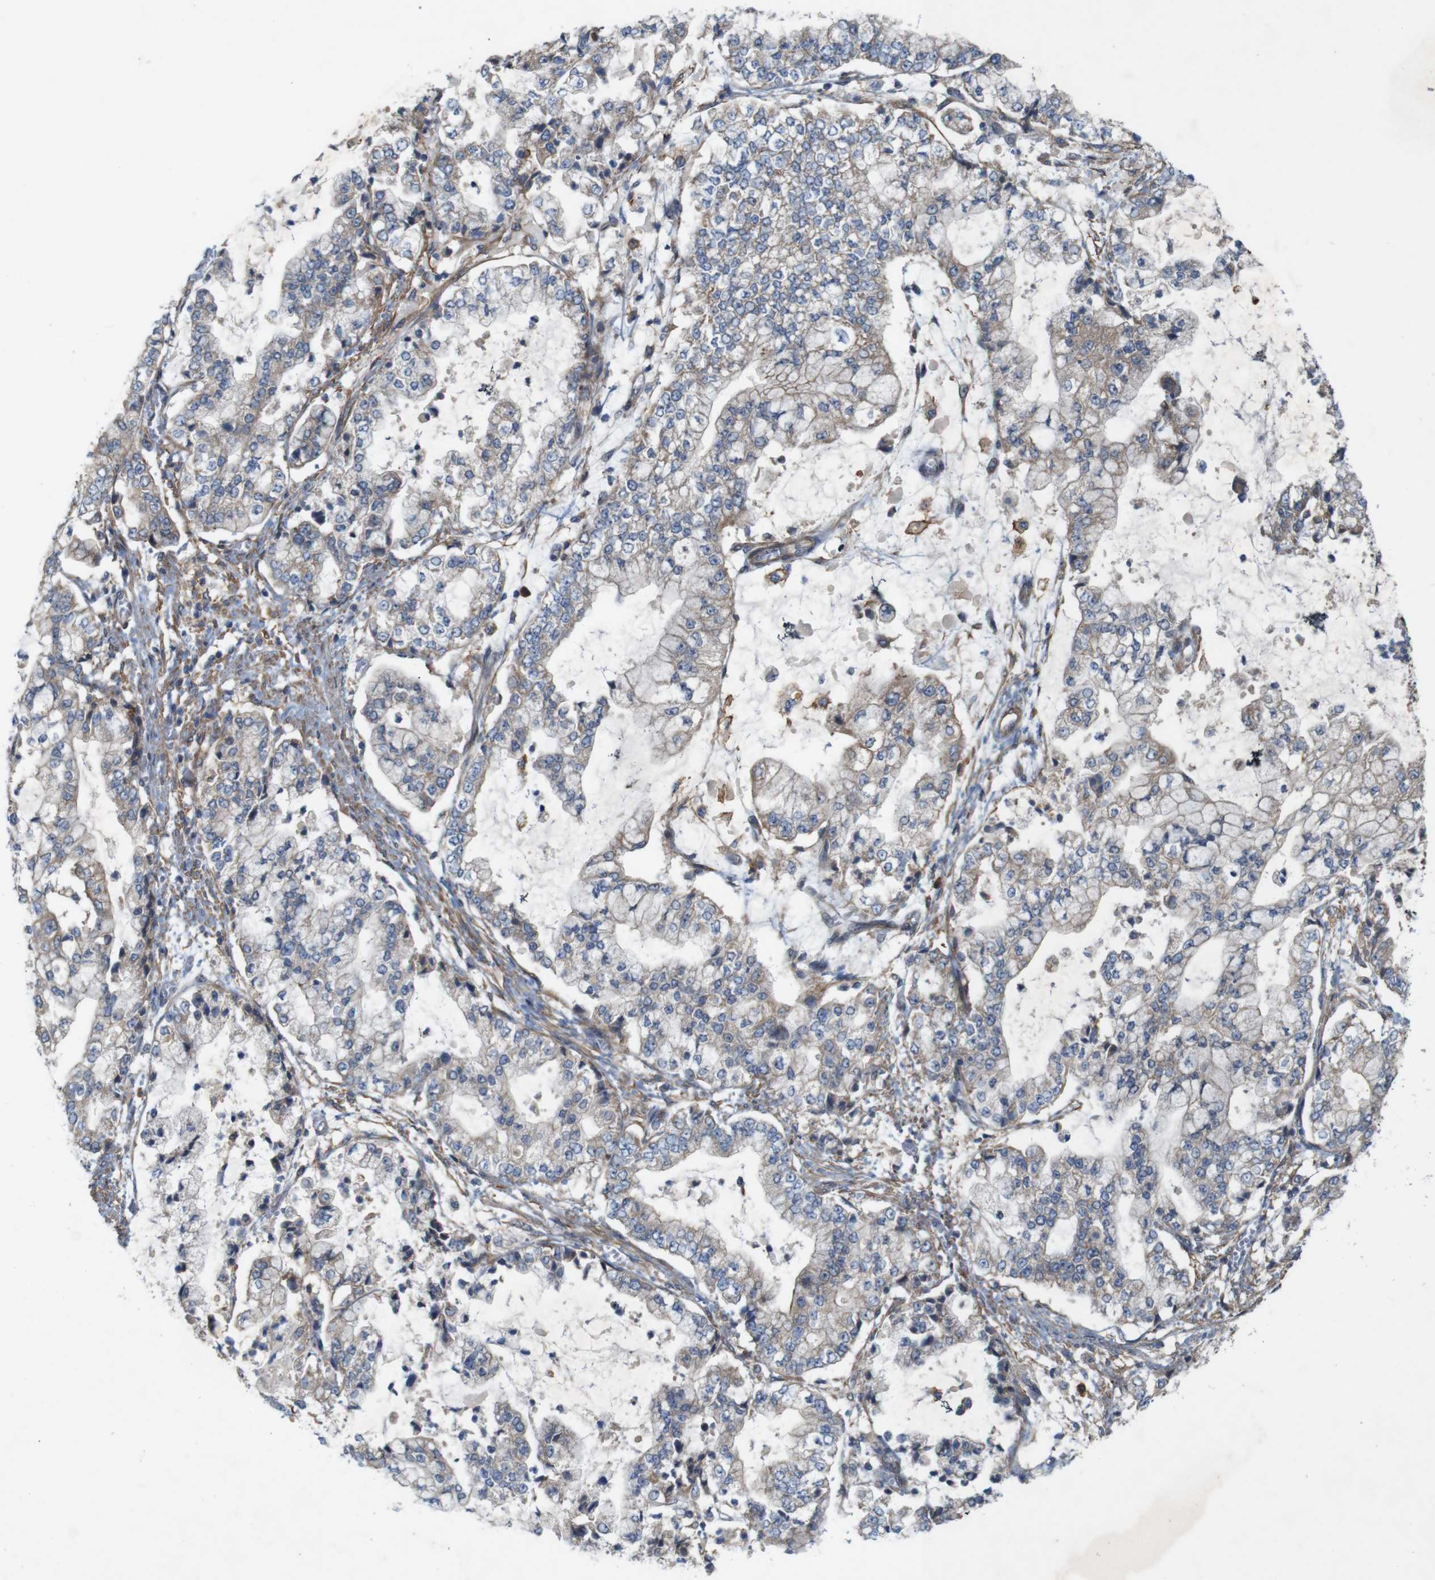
{"staining": {"intensity": "weak", "quantity": "25%-75%", "location": "cytoplasmic/membranous"}, "tissue": "stomach cancer", "cell_type": "Tumor cells", "image_type": "cancer", "snomed": [{"axis": "morphology", "description": "Adenocarcinoma, NOS"}, {"axis": "topography", "description": "Stomach"}], "caption": "Weak cytoplasmic/membranous staining for a protein is appreciated in approximately 25%-75% of tumor cells of adenocarcinoma (stomach) using IHC.", "gene": "SIGLEC8", "patient": {"sex": "male", "age": 76}}